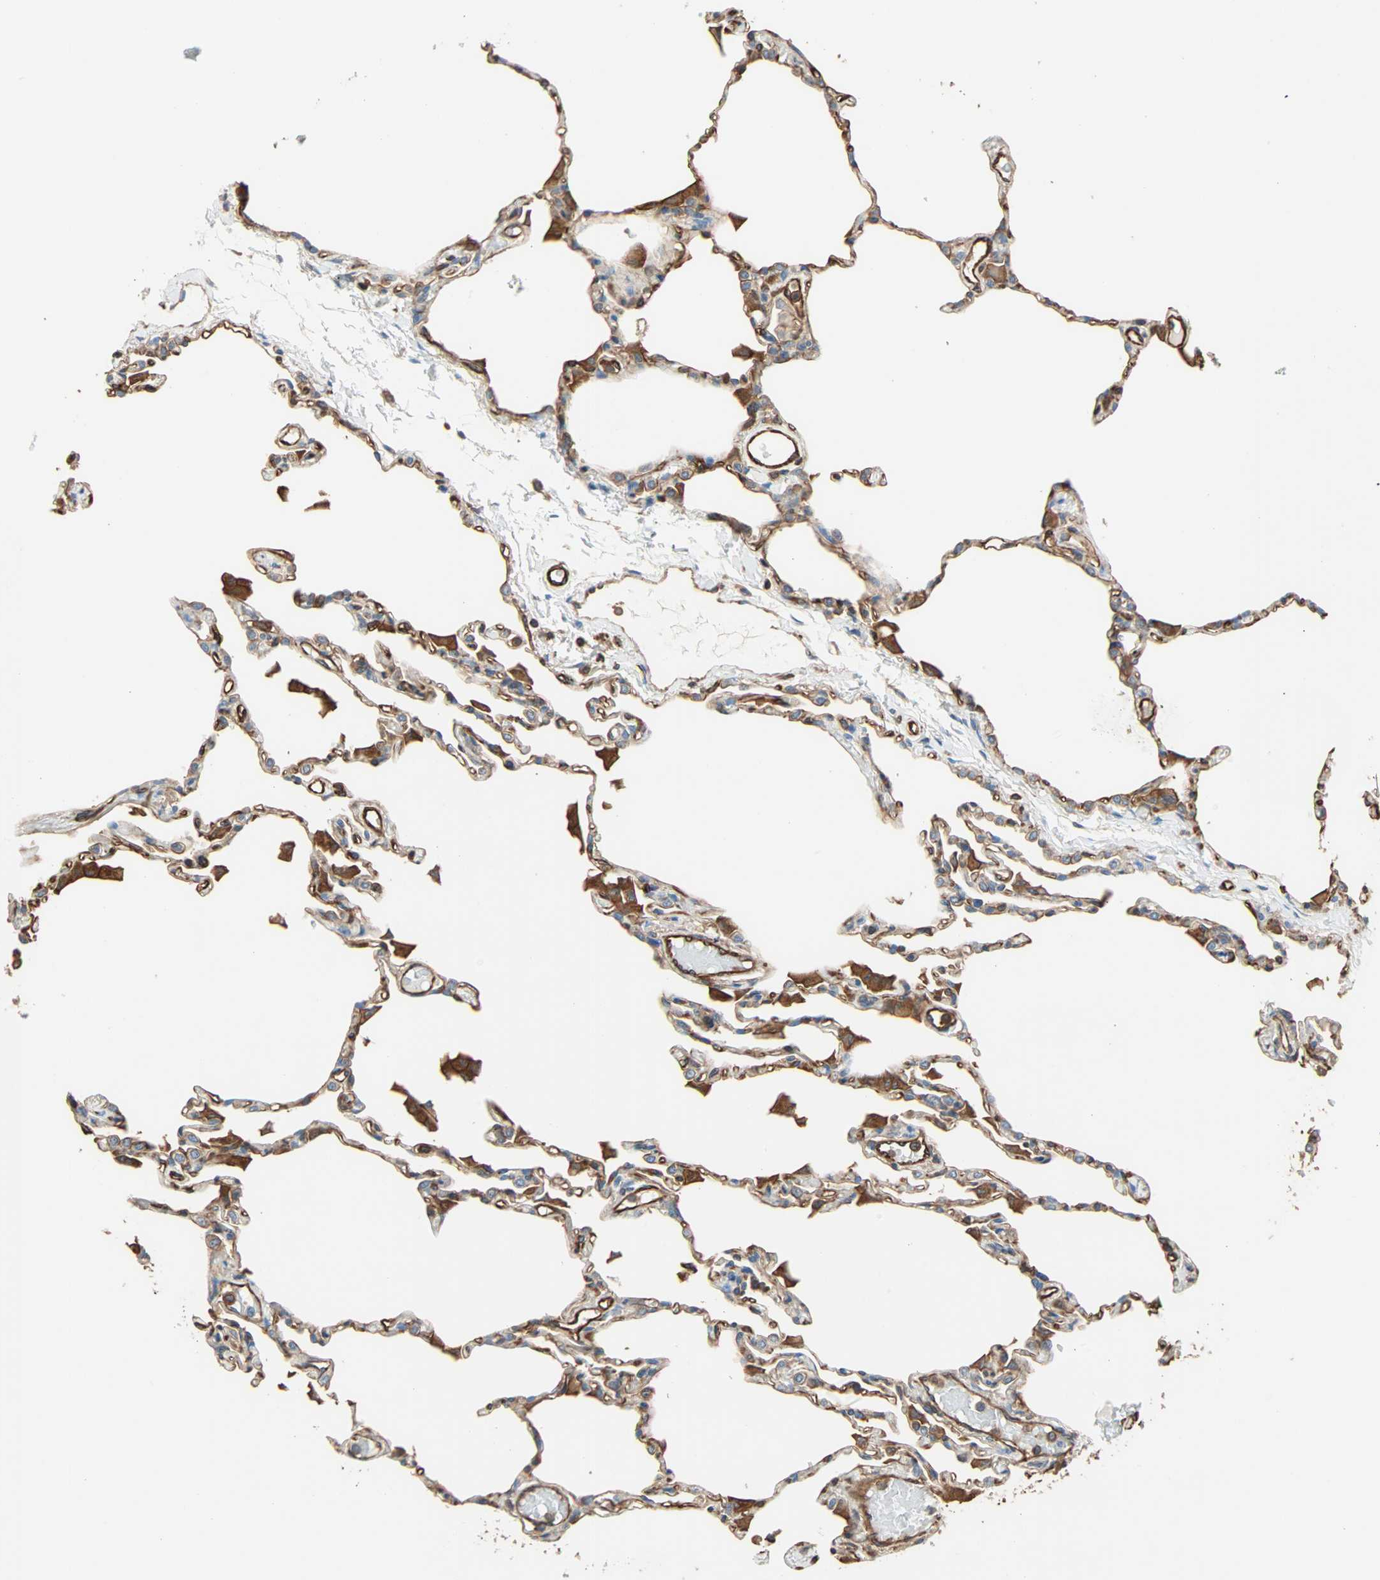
{"staining": {"intensity": "moderate", "quantity": "<25%", "location": "cytoplasmic/membranous"}, "tissue": "lung", "cell_type": "Alveolar cells", "image_type": "normal", "snomed": [{"axis": "morphology", "description": "Normal tissue, NOS"}, {"axis": "topography", "description": "Lung"}], "caption": "High-power microscopy captured an IHC histopathology image of normal lung, revealing moderate cytoplasmic/membranous expression in approximately <25% of alveolar cells.", "gene": "GALNT10", "patient": {"sex": "female", "age": 49}}